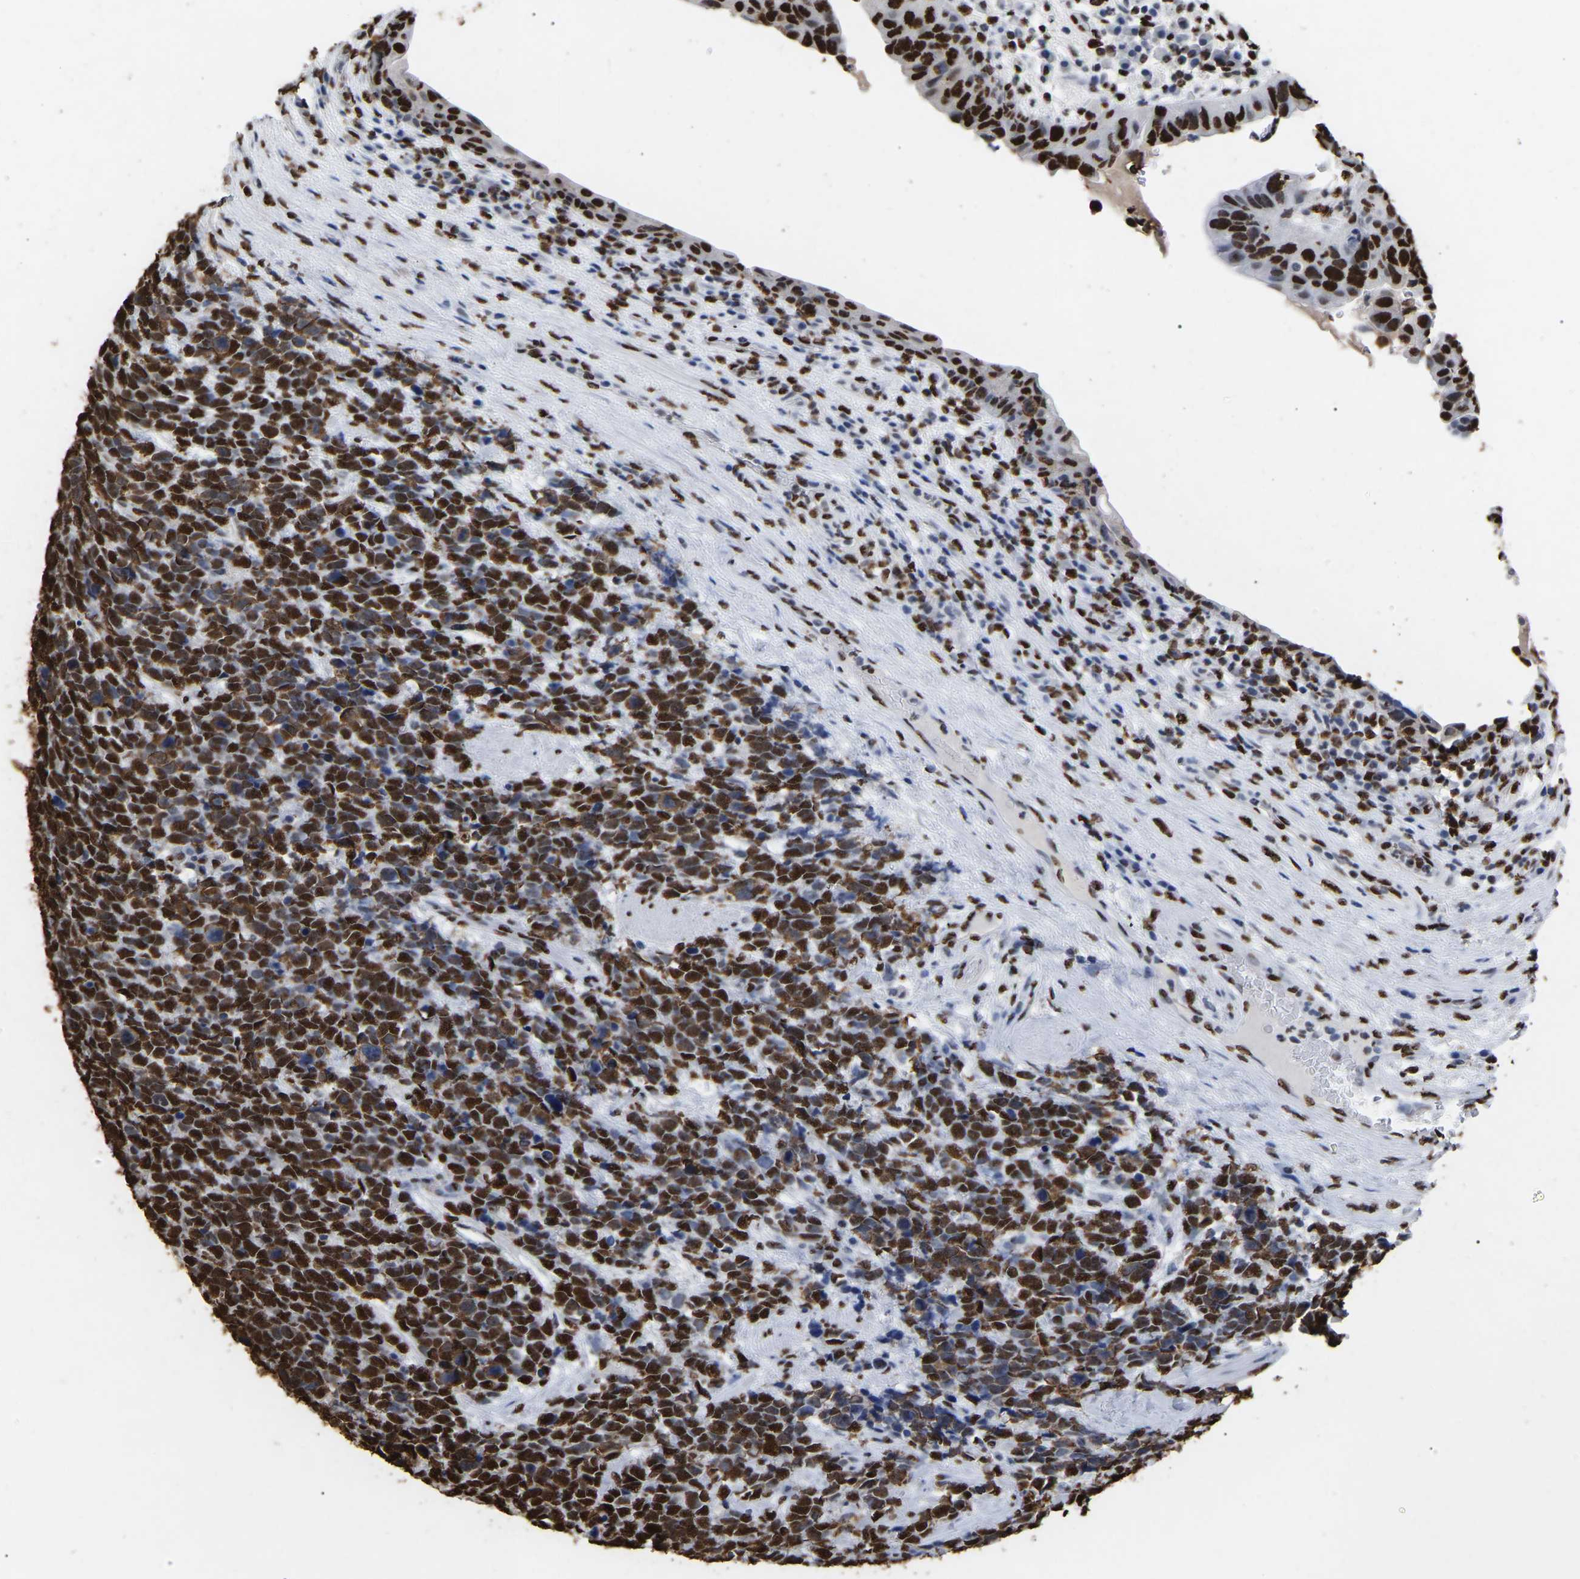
{"staining": {"intensity": "strong", "quantity": ">75%", "location": "nuclear"}, "tissue": "urothelial cancer", "cell_type": "Tumor cells", "image_type": "cancer", "snomed": [{"axis": "morphology", "description": "Urothelial carcinoma, High grade"}, {"axis": "topography", "description": "Urinary bladder"}], "caption": "This photomicrograph displays IHC staining of urothelial cancer, with high strong nuclear positivity in approximately >75% of tumor cells.", "gene": "RBL2", "patient": {"sex": "female", "age": 82}}